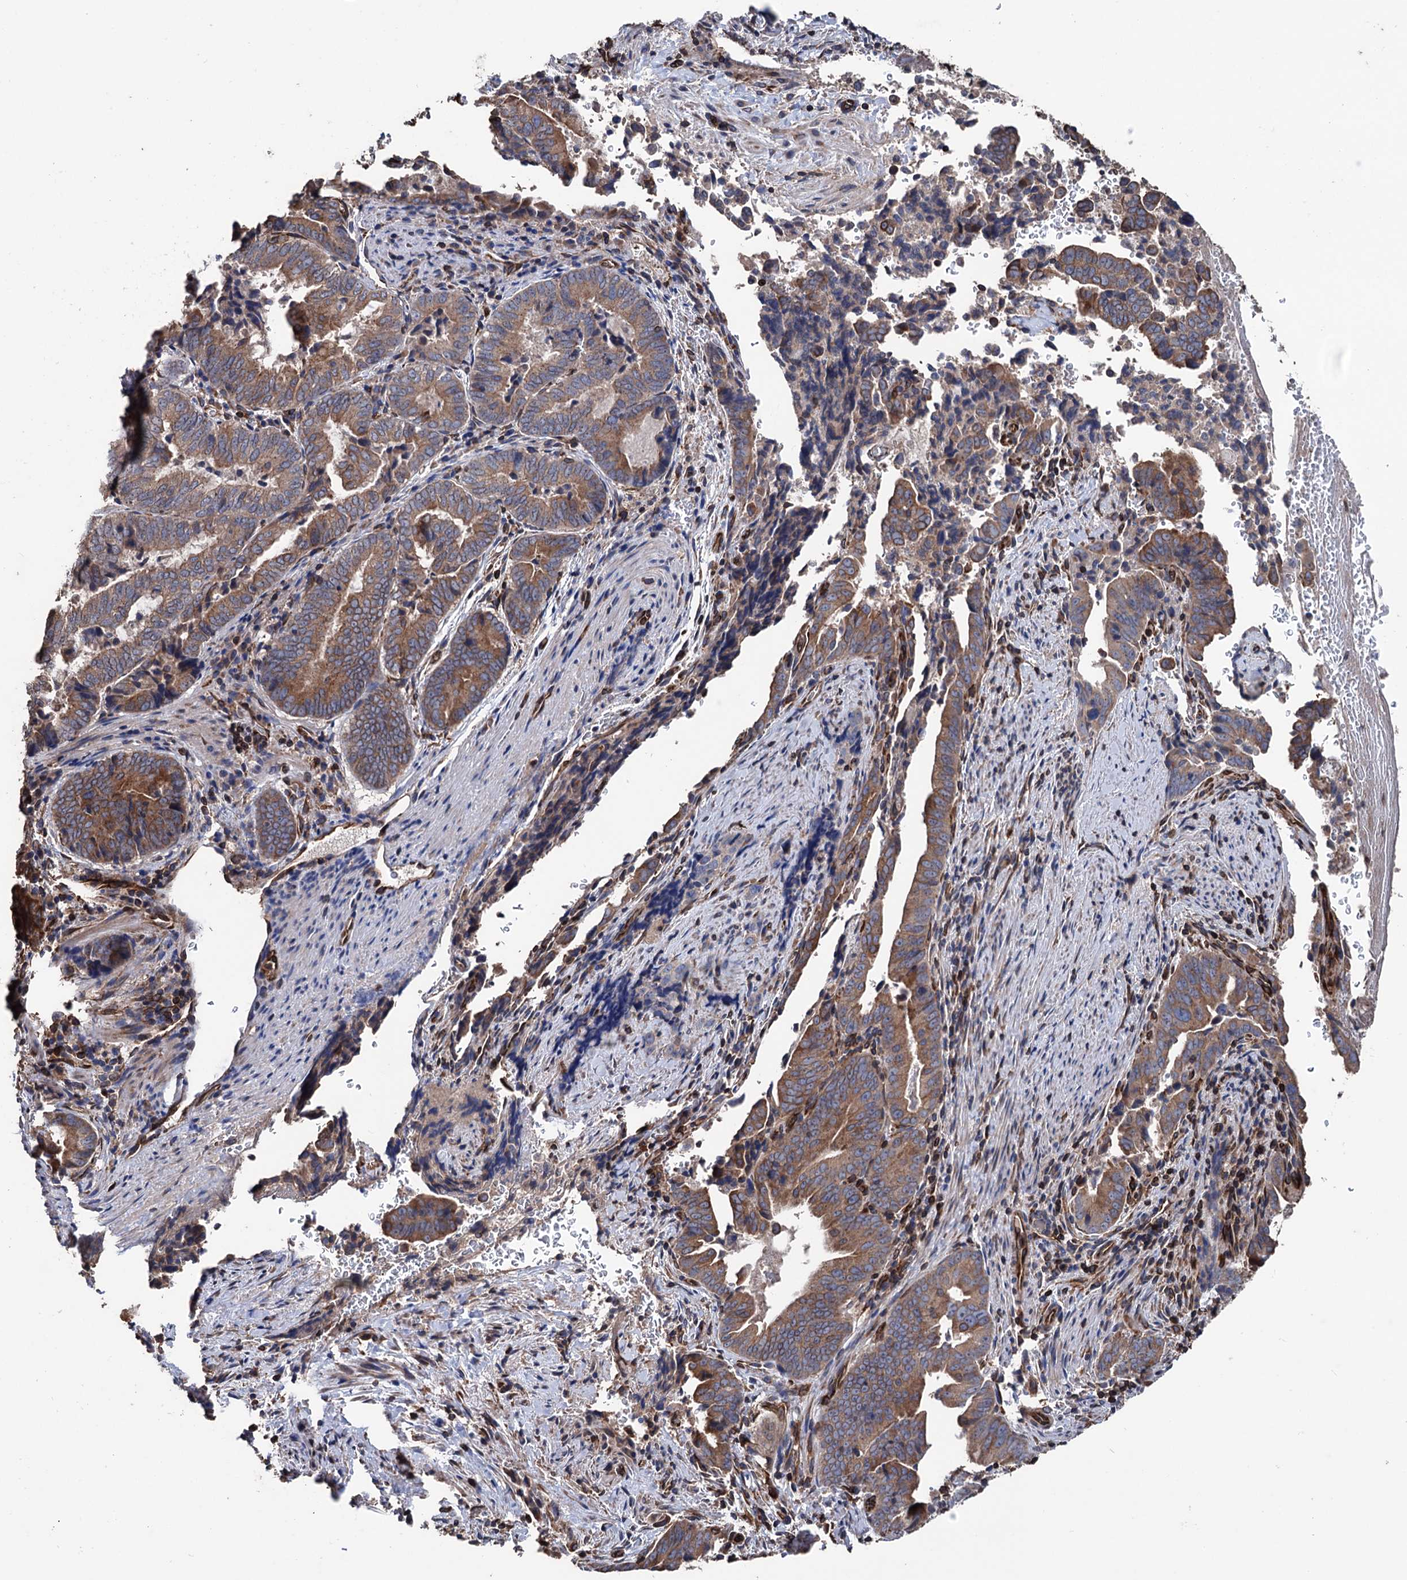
{"staining": {"intensity": "moderate", "quantity": ">75%", "location": "cytoplasmic/membranous"}, "tissue": "pancreatic cancer", "cell_type": "Tumor cells", "image_type": "cancer", "snomed": [{"axis": "morphology", "description": "Adenocarcinoma, NOS"}, {"axis": "topography", "description": "Pancreas"}], "caption": "Human pancreatic cancer (adenocarcinoma) stained for a protein (brown) exhibits moderate cytoplasmic/membranous positive positivity in about >75% of tumor cells.", "gene": "STING1", "patient": {"sex": "female", "age": 63}}